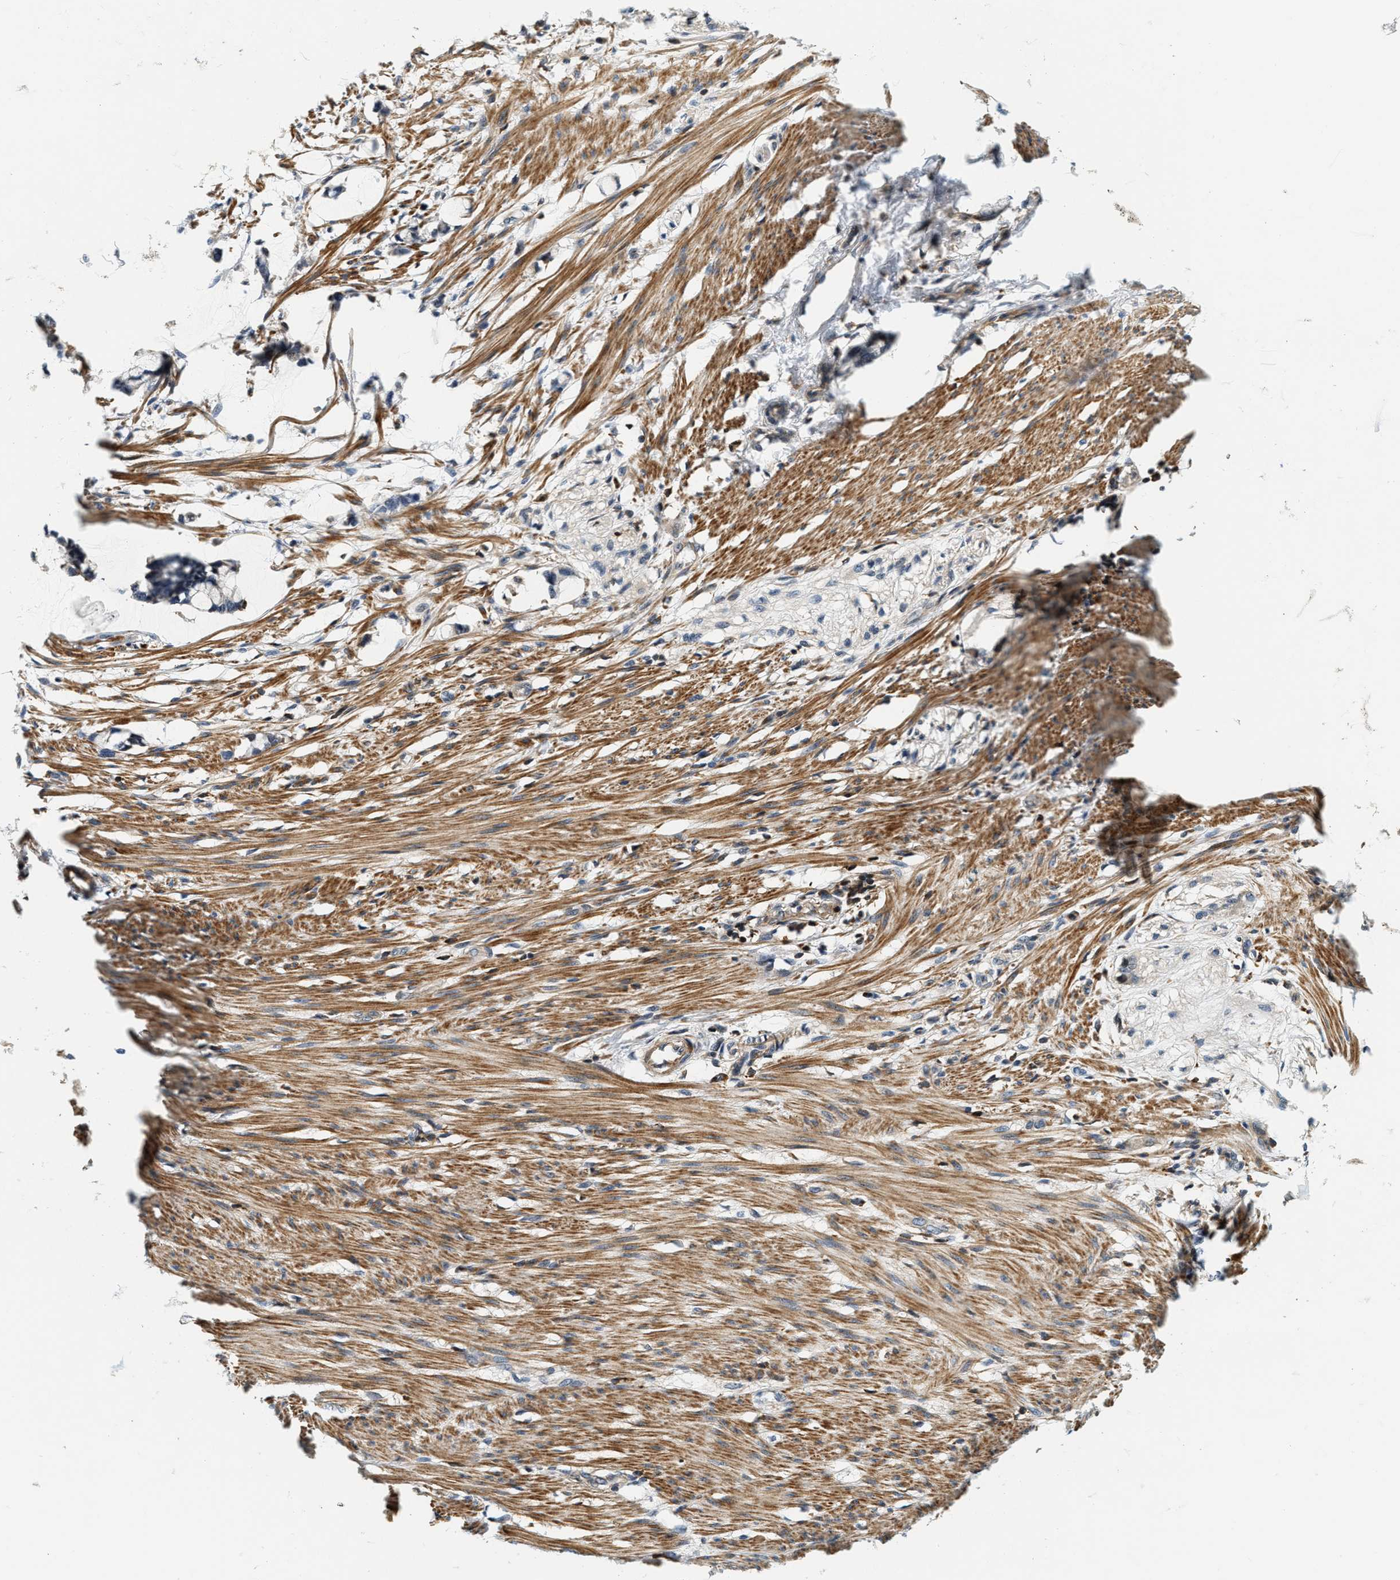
{"staining": {"intensity": "moderate", "quantity": ">75%", "location": "cytoplasmic/membranous"}, "tissue": "smooth muscle", "cell_type": "Smooth muscle cells", "image_type": "normal", "snomed": [{"axis": "morphology", "description": "Normal tissue, NOS"}, {"axis": "morphology", "description": "Adenocarcinoma, NOS"}, {"axis": "topography", "description": "Smooth muscle"}, {"axis": "topography", "description": "Colon"}], "caption": "A brown stain labels moderate cytoplasmic/membranous positivity of a protein in smooth muscle cells of normal smooth muscle.", "gene": "SAMD9", "patient": {"sex": "male", "age": 14}}